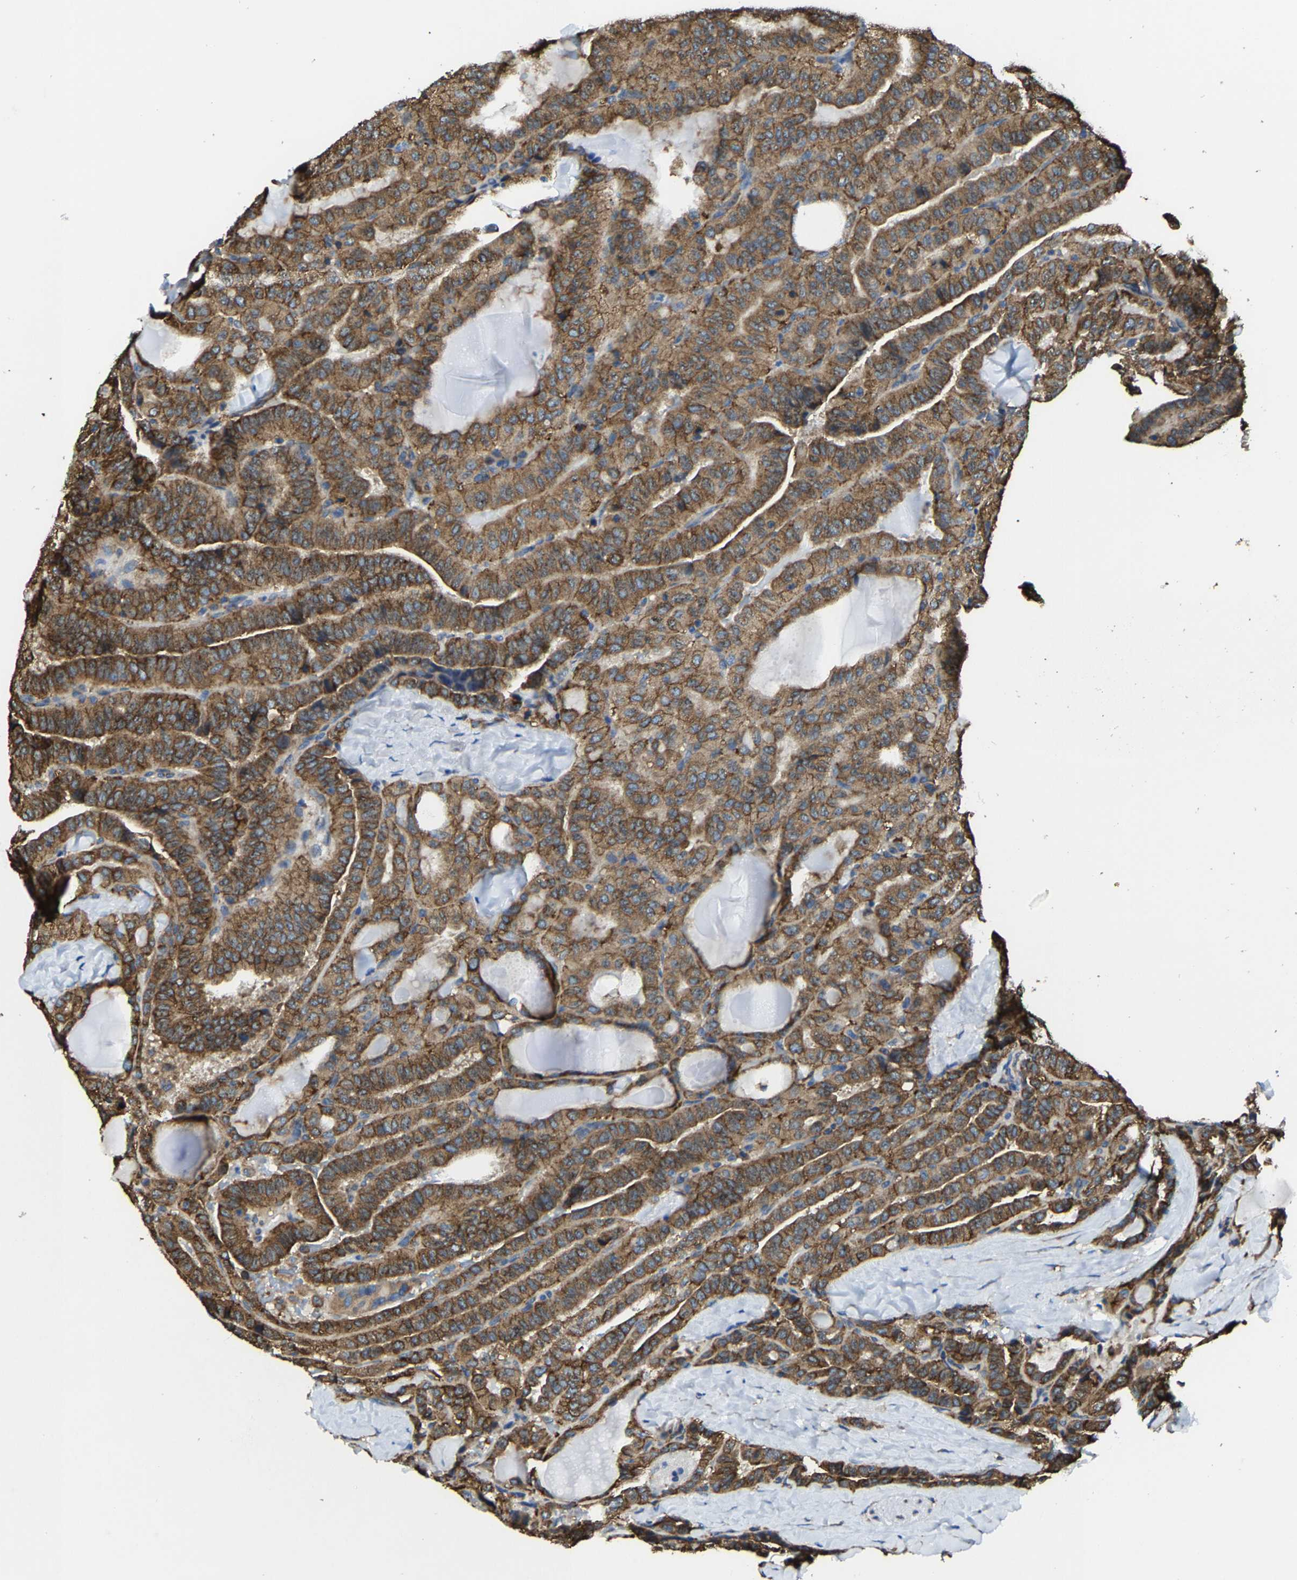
{"staining": {"intensity": "strong", "quantity": ">75%", "location": "cytoplasmic/membranous"}, "tissue": "thyroid cancer", "cell_type": "Tumor cells", "image_type": "cancer", "snomed": [{"axis": "morphology", "description": "Papillary adenocarcinoma, NOS"}, {"axis": "topography", "description": "Thyroid gland"}], "caption": "IHC image of neoplastic tissue: papillary adenocarcinoma (thyroid) stained using immunohistochemistry exhibits high levels of strong protein expression localized specifically in the cytoplasmic/membranous of tumor cells, appearing as a cytoplasmic/membranous brown color.", "gene": "G3BP2", "patient": {"sex": "male", "age": 77}}